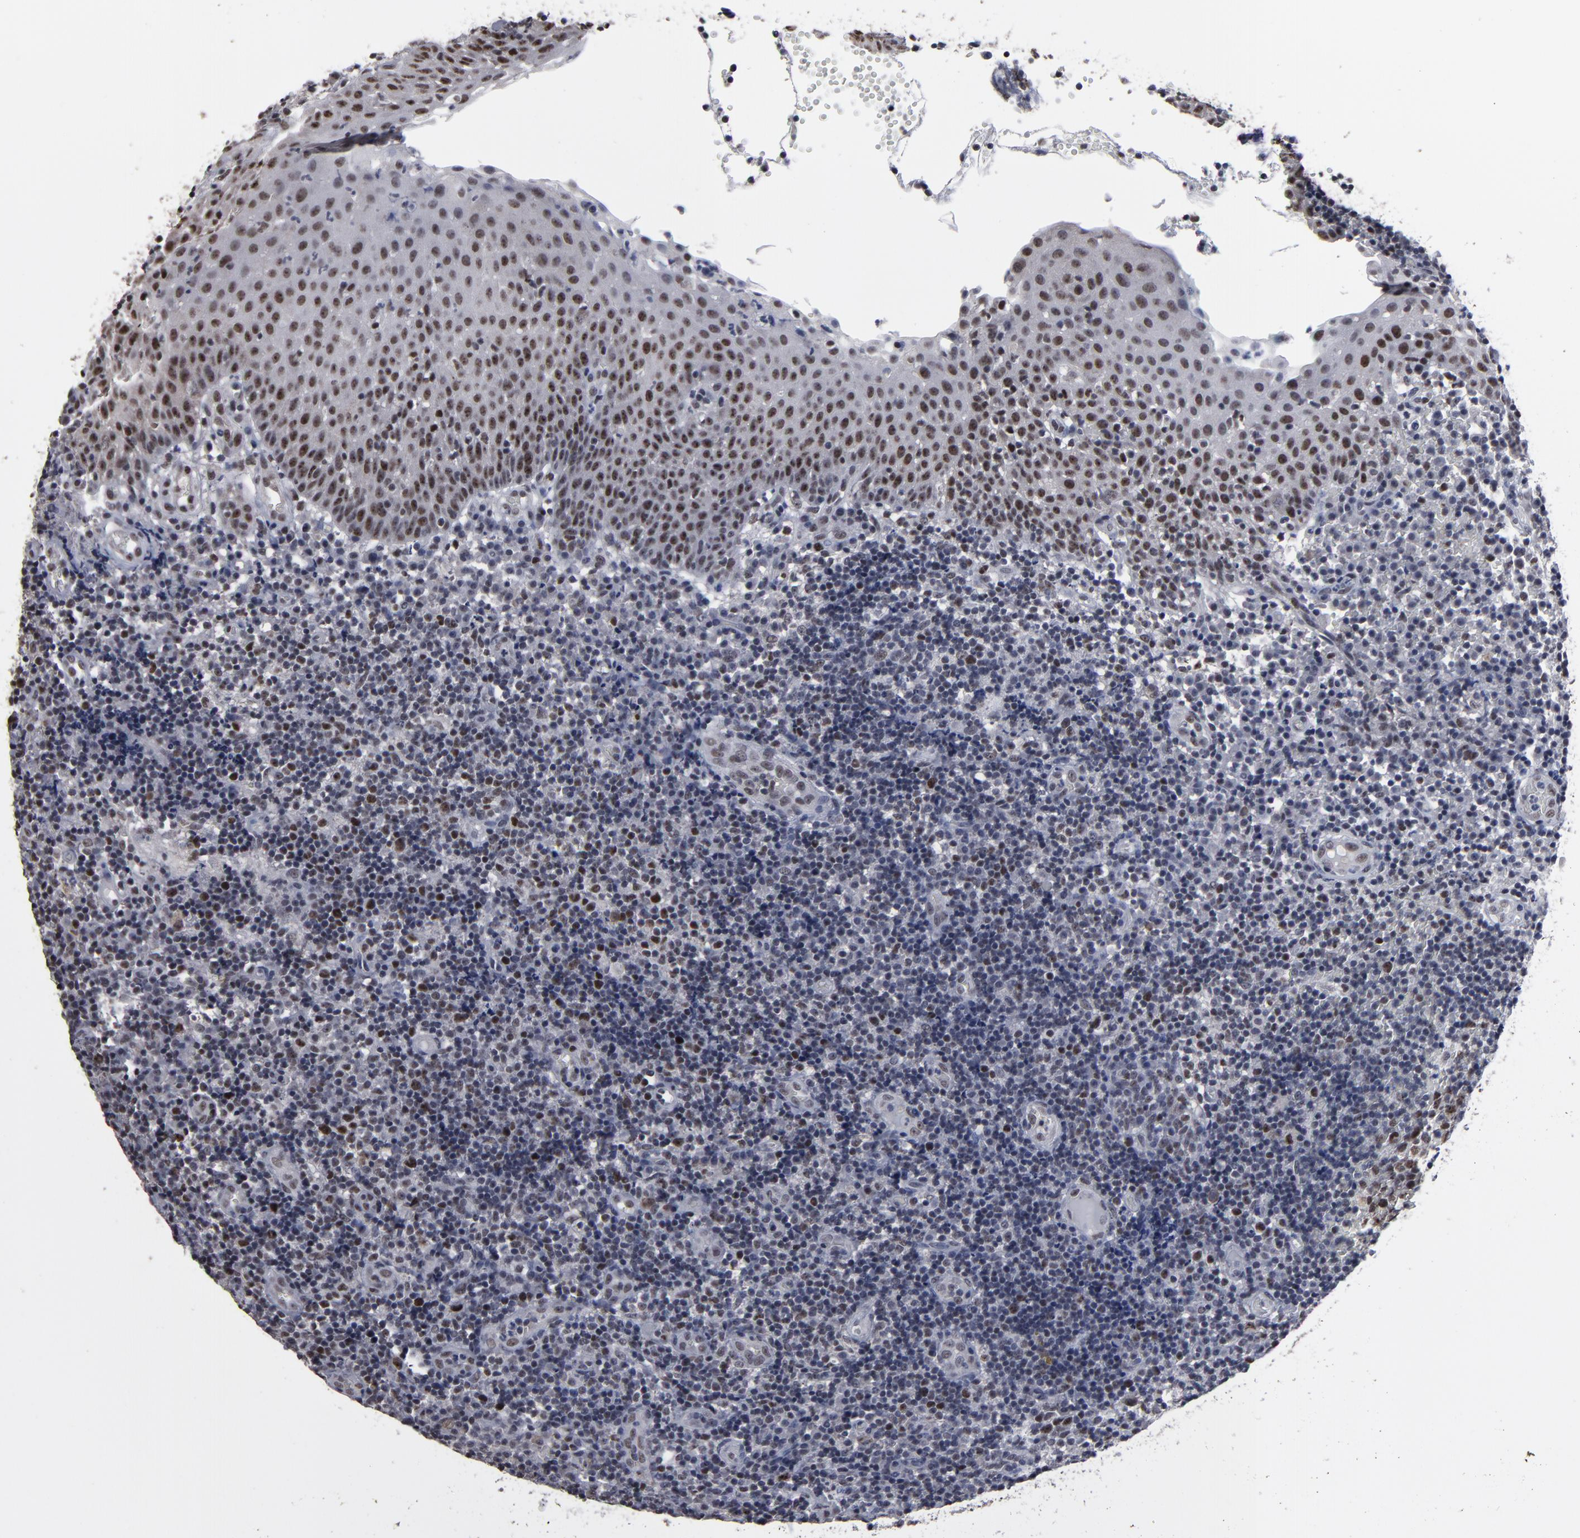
{"staining": {"intensity": "moderate", "quantity": "25%-75%", "location": "nuclear"}, "tissue": "tonsil", "cell_type": "Germinal center cells", "image_type": "normal", "snomed": [{"axis": "morphology", "description": "Normal tissue, NOS"}, {"axis": "topography", "description": "Tonsil"}], "caption": "Unremarkable tonsil exhibits moderate nuclear staining in about 25%-75% of germinal center cells.", "gene": "SSRP1", "patient": {"sex": "female", "age": 40}}